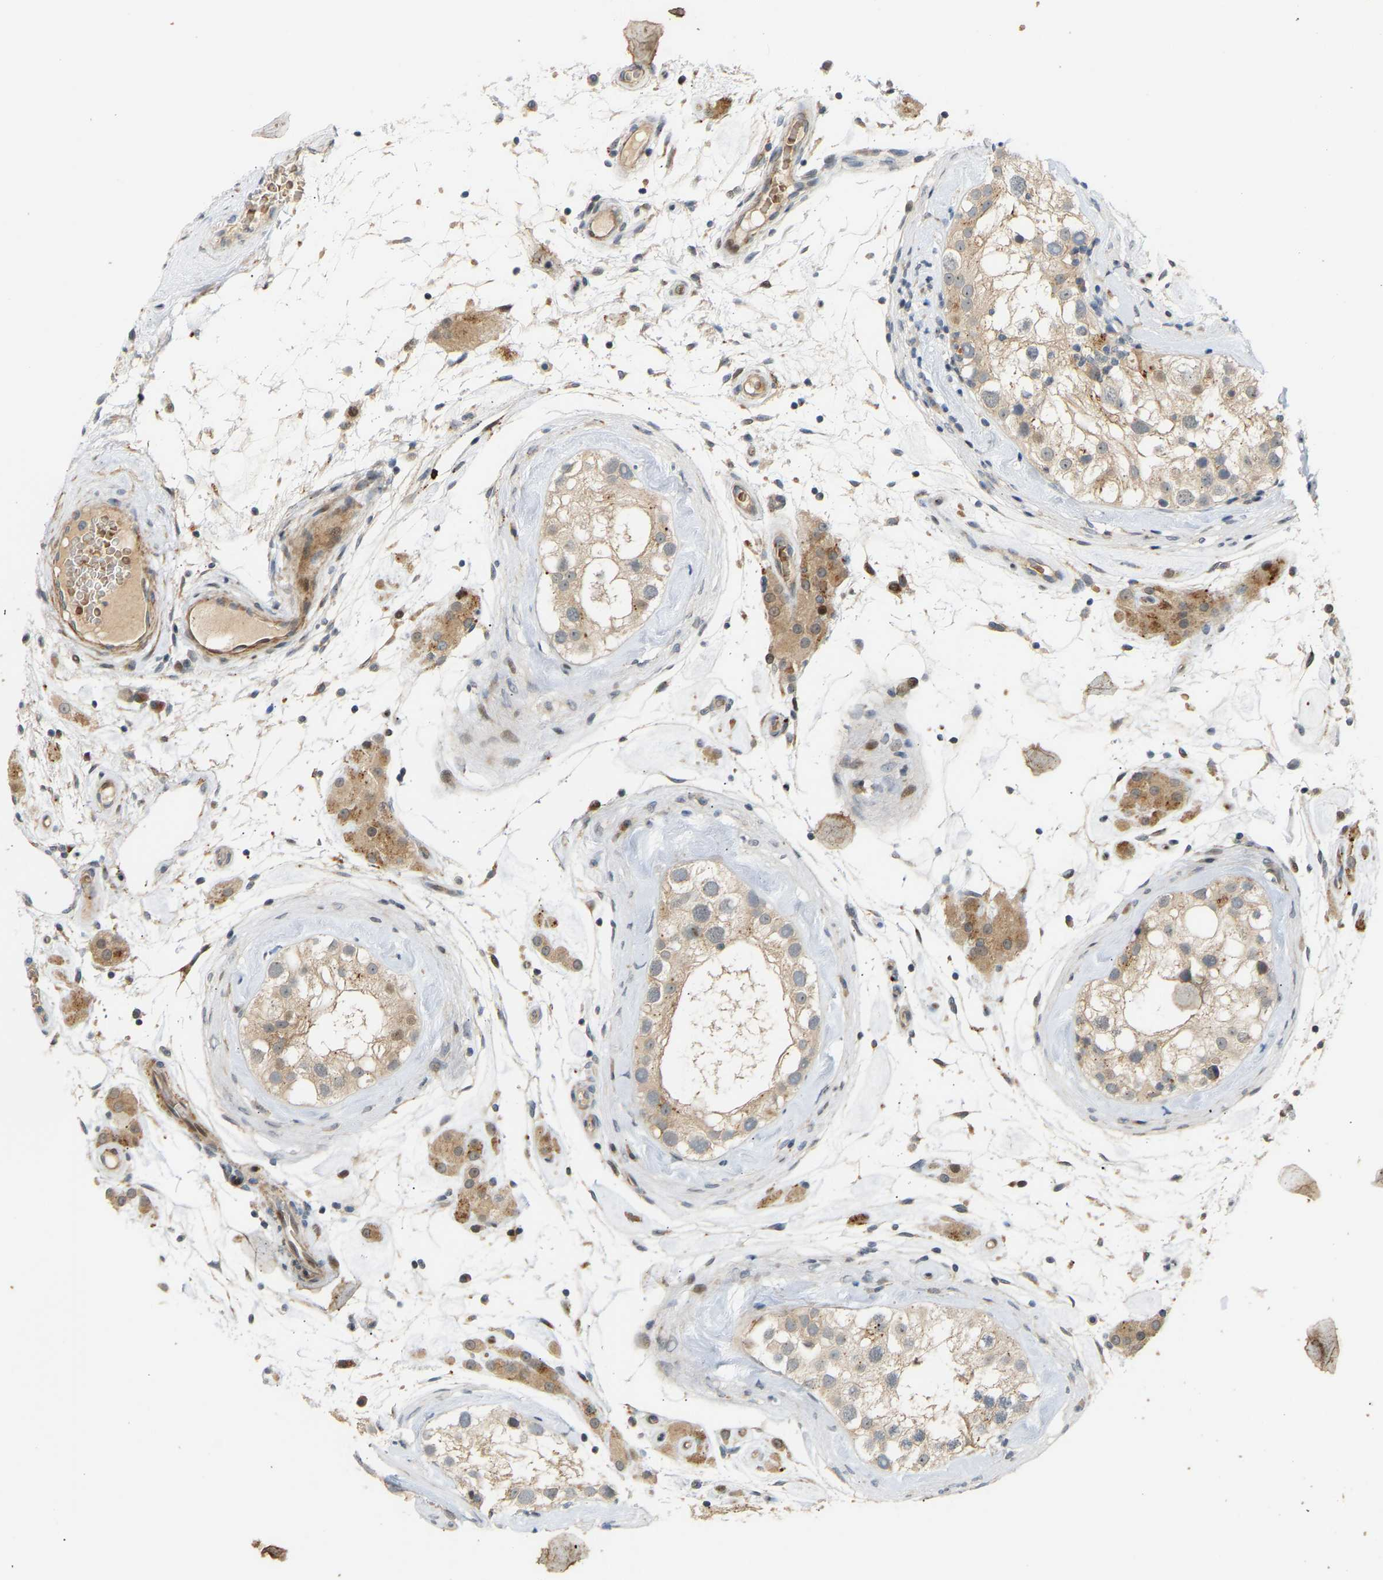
{"staining": {"intensity": "weak", "quantity": ">75%", "location": "cytoplasmic/membranous"}, "tissue": "testis", "cell_type": "Cells in seminiferous ducts", "image_type": "normal", "snomed": [{"axis": "morphology", "description": "Normal tissue, NOS"}, {"axis": "topography", "description": "Testis"}], "caption": "Protein expression analysis of unremarkable human testis reveals weak cytoplasmic/membranous staining in about >75% of cells in seminiferous ducts. The staining is performed using DAB (3,3'-diaminobenzidine) brown chromogen to label protein expression. The nuclei are counter-stained blue using hematoxylin.", "gene": "POGLUT2", "patient": {"sex": "male", "age": 46}}